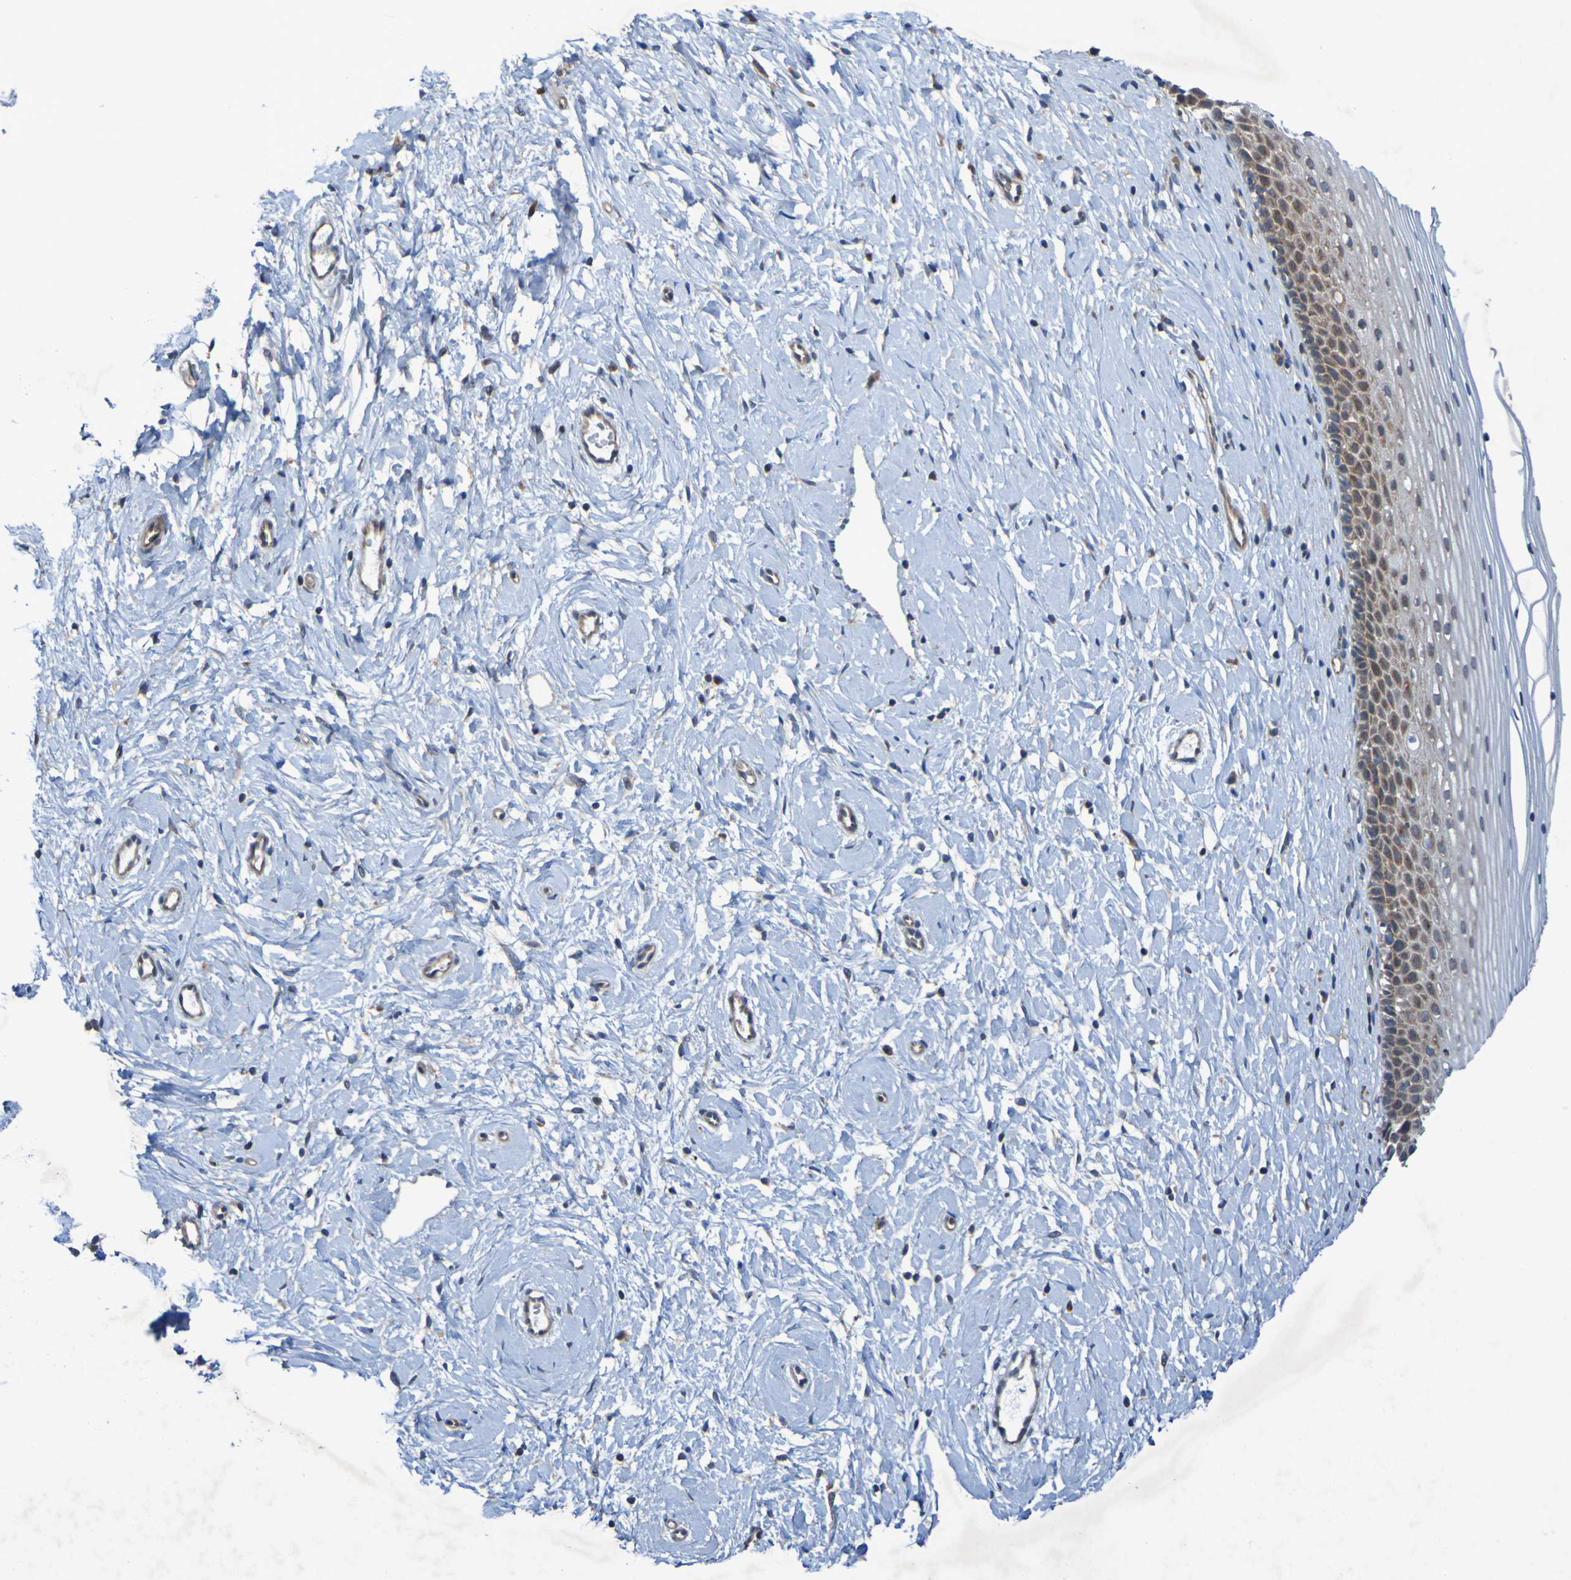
{"staining": {"intensity": "moderate", "quantity": ">75%", "location": "cytoplasmic/membranous"}, "tissue": "cervix", "cell_type": "Glandular cells", "image_type": "normal", "snomed": [{"axis": "morphology", "description": "Normal tissue, NOS"}, {"axis": "topography", "description": "Cervix"}], "caption": "Protein staining of benign cervix shows moderate cytoplasmic/membranous staining in approximately >75% of glandular cells.", "gene": "SDK1", "patient": {"sex": "female", "age": 39}}